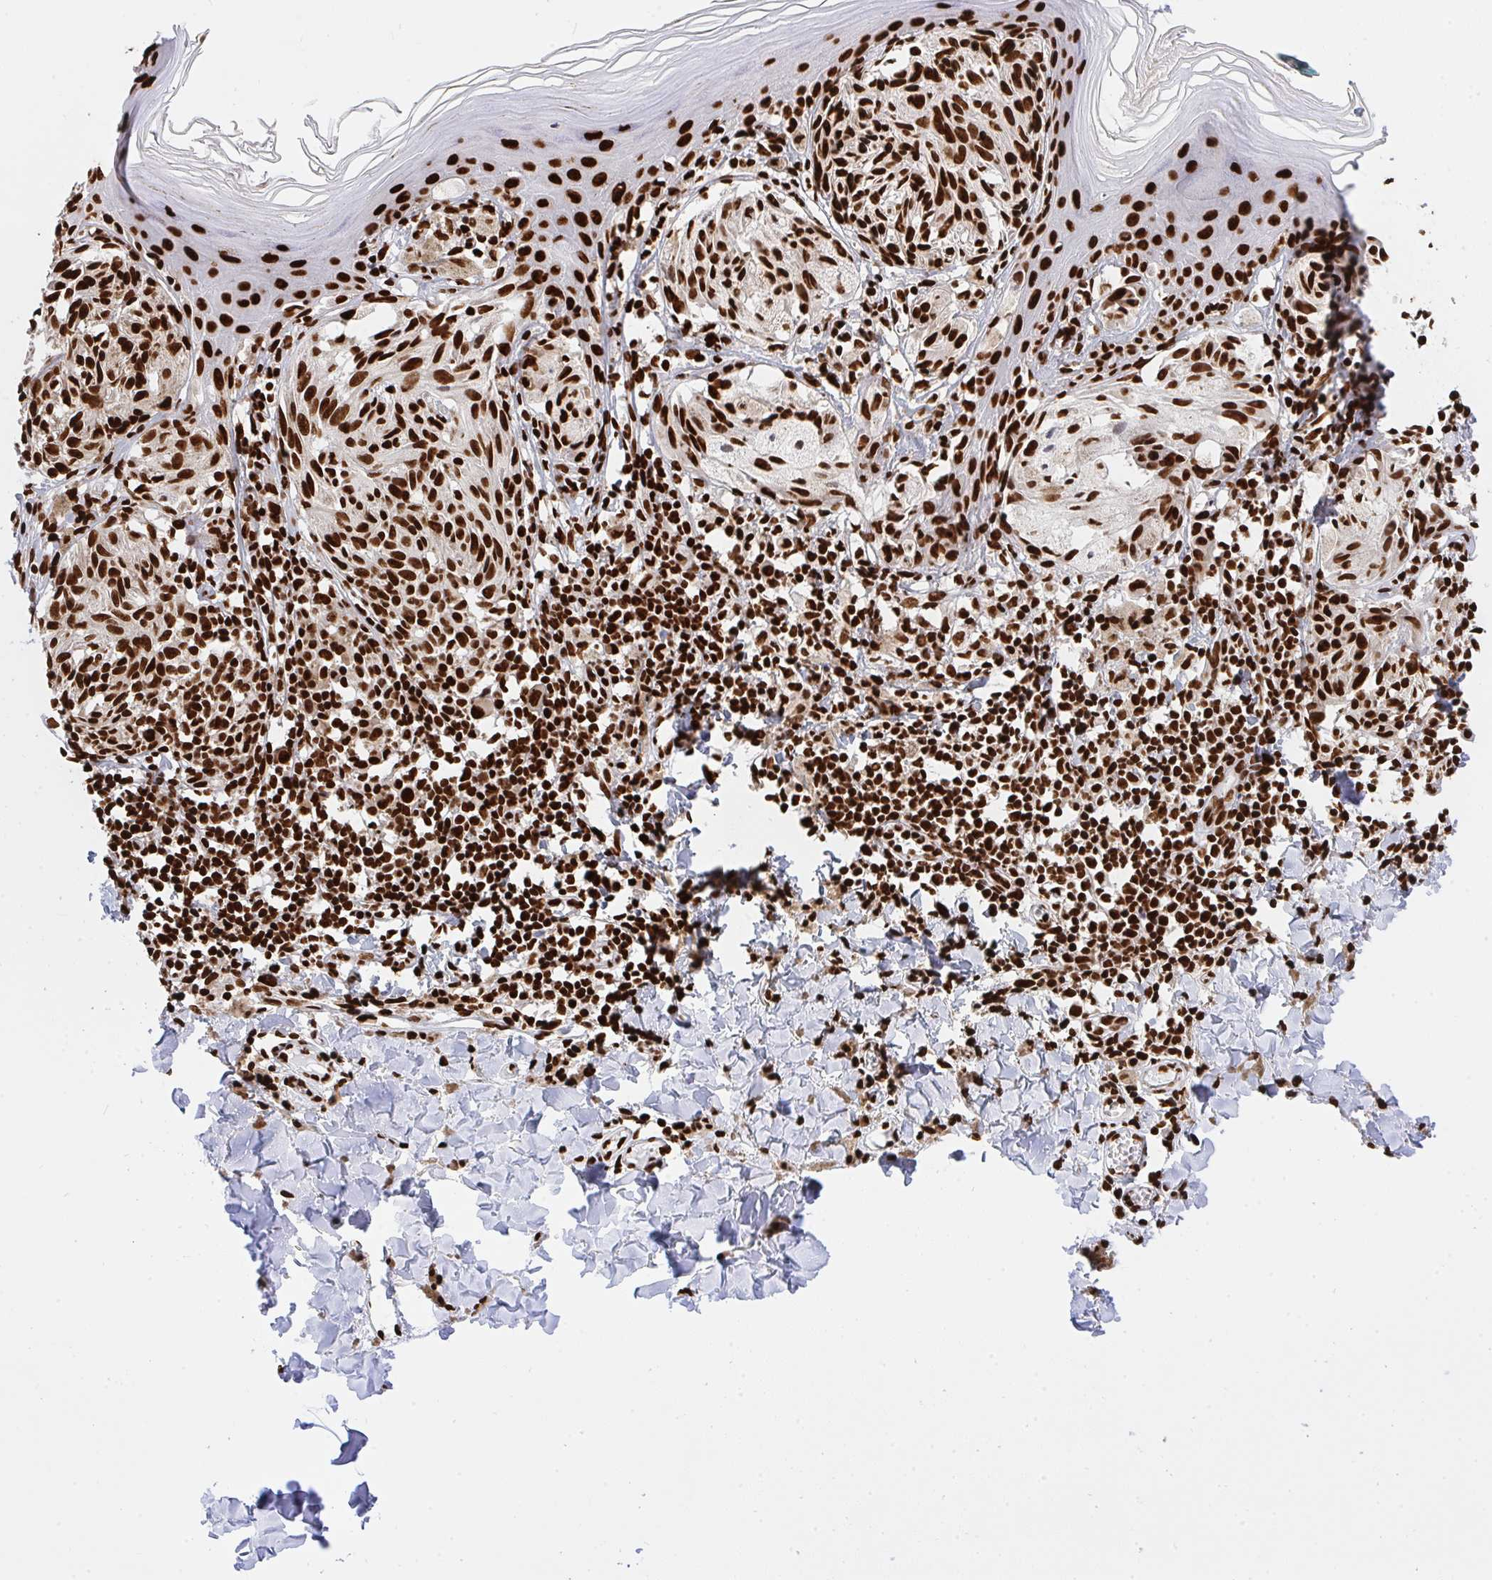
{"staining": {"intensity": "strong", "quantity": ">75%", "location": "nuclear"}, "tissue": "melanoma", "cell_type": "Tumor cells", "image_type": "cancer", "snomed": [{"axis": "morphology", "description": "Malignant melanoma, NOS"}, {"axis": "topography", "description": "Skin"}], "caption": "DAB immunohistochemical staining of melanoma reveals strong nuclear protein staining in approximately >75% of tumor cells.", "gene": "HNRNPL", "patient": {"sex": "female", "age": 38}}